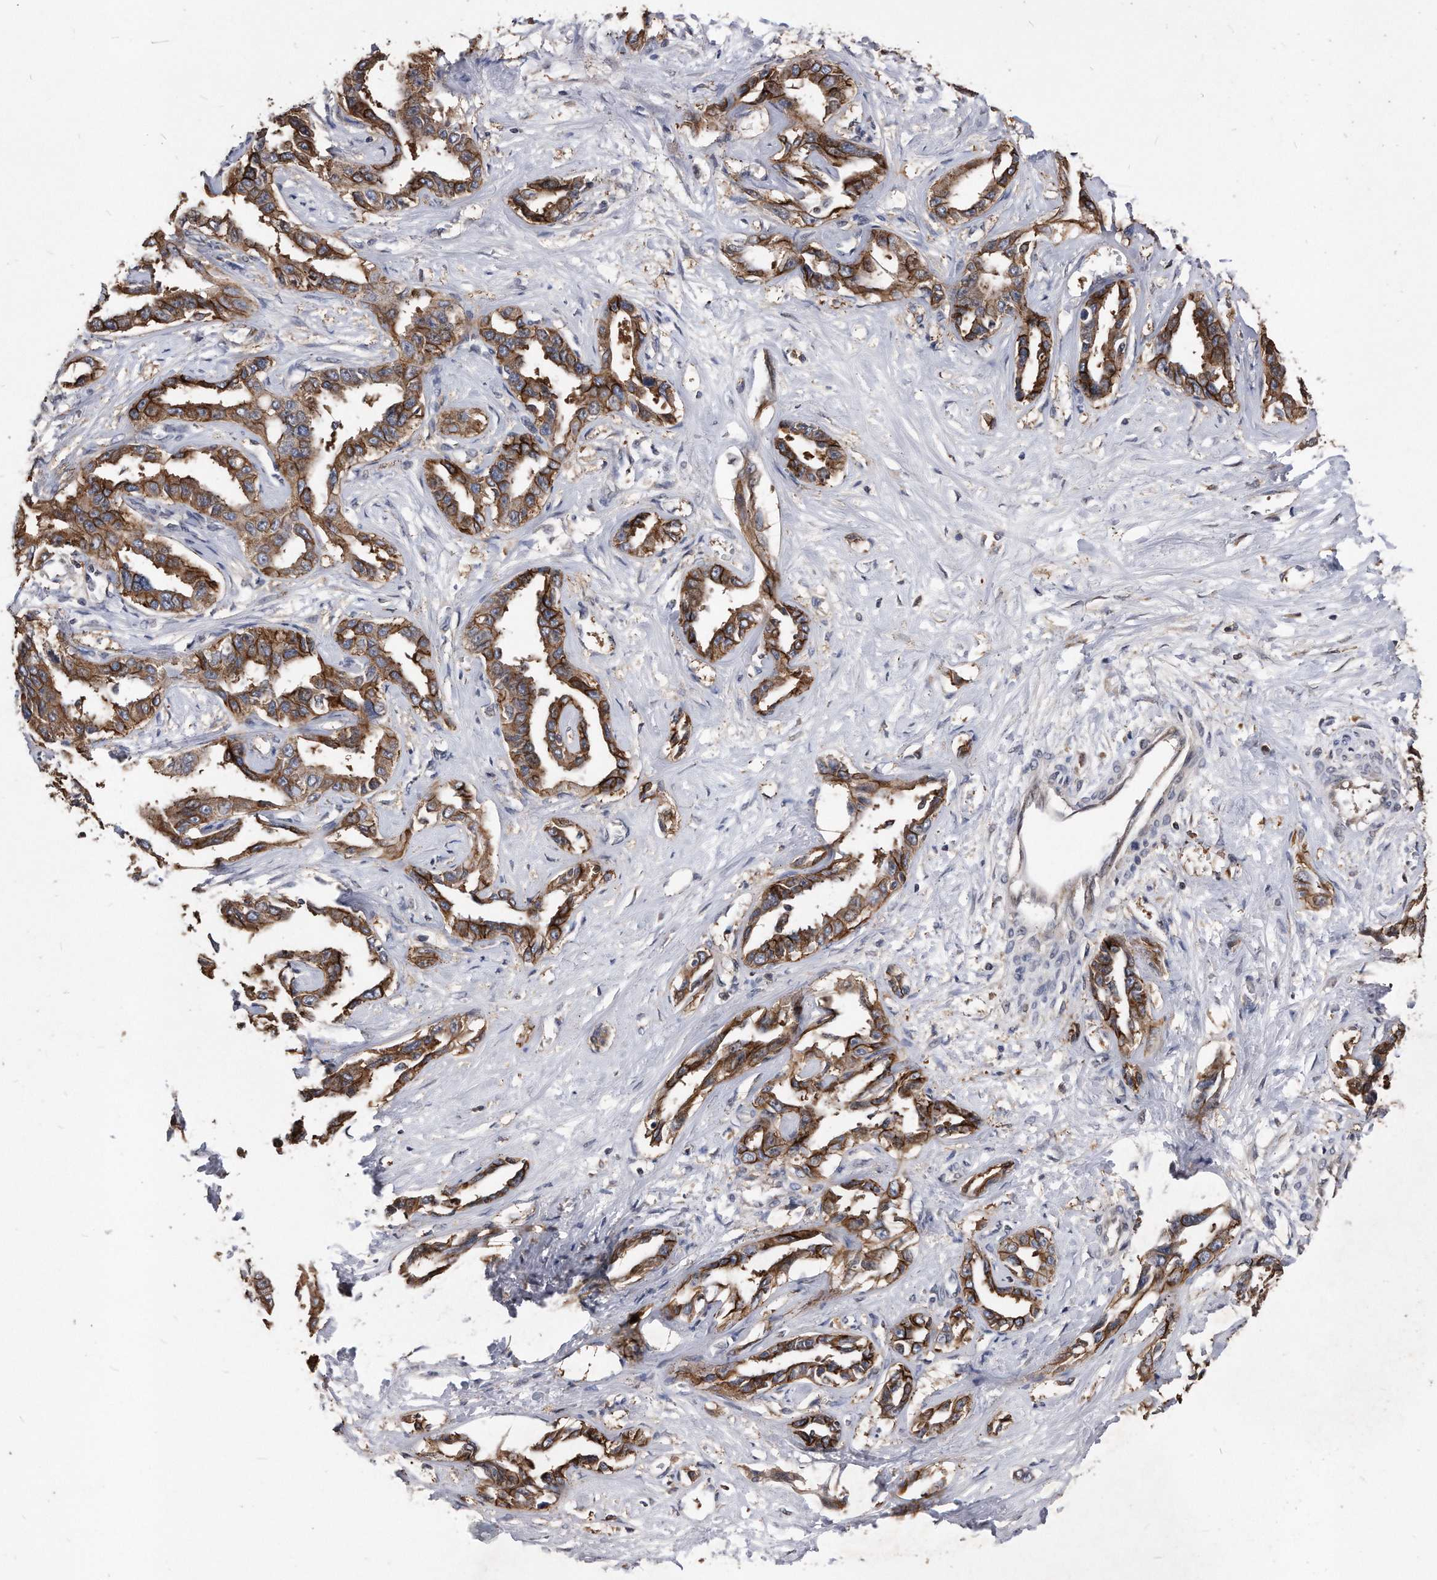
{"staining": {"intensity": "strong", "quantity": ">75%", "location": "cytoplasmic/membranous"}, "tissue": "liver cancer", "cell_type": "Tumor cells", "image_type": "cancer", "snomed": [{"axis": "morphology", "description": "Cholangiocarcinoma"}, {"axis": "topography", "description": "Liver"}], "caption": "This image demonstrates immunohistochemistry staining of human liver cholangiocarcinoma, with high strong cytoplasmic/membranous positivity in about >75% of tumor cells.", "gene": "IL20RA", "patient": {"sex": "male", "age": 59}}